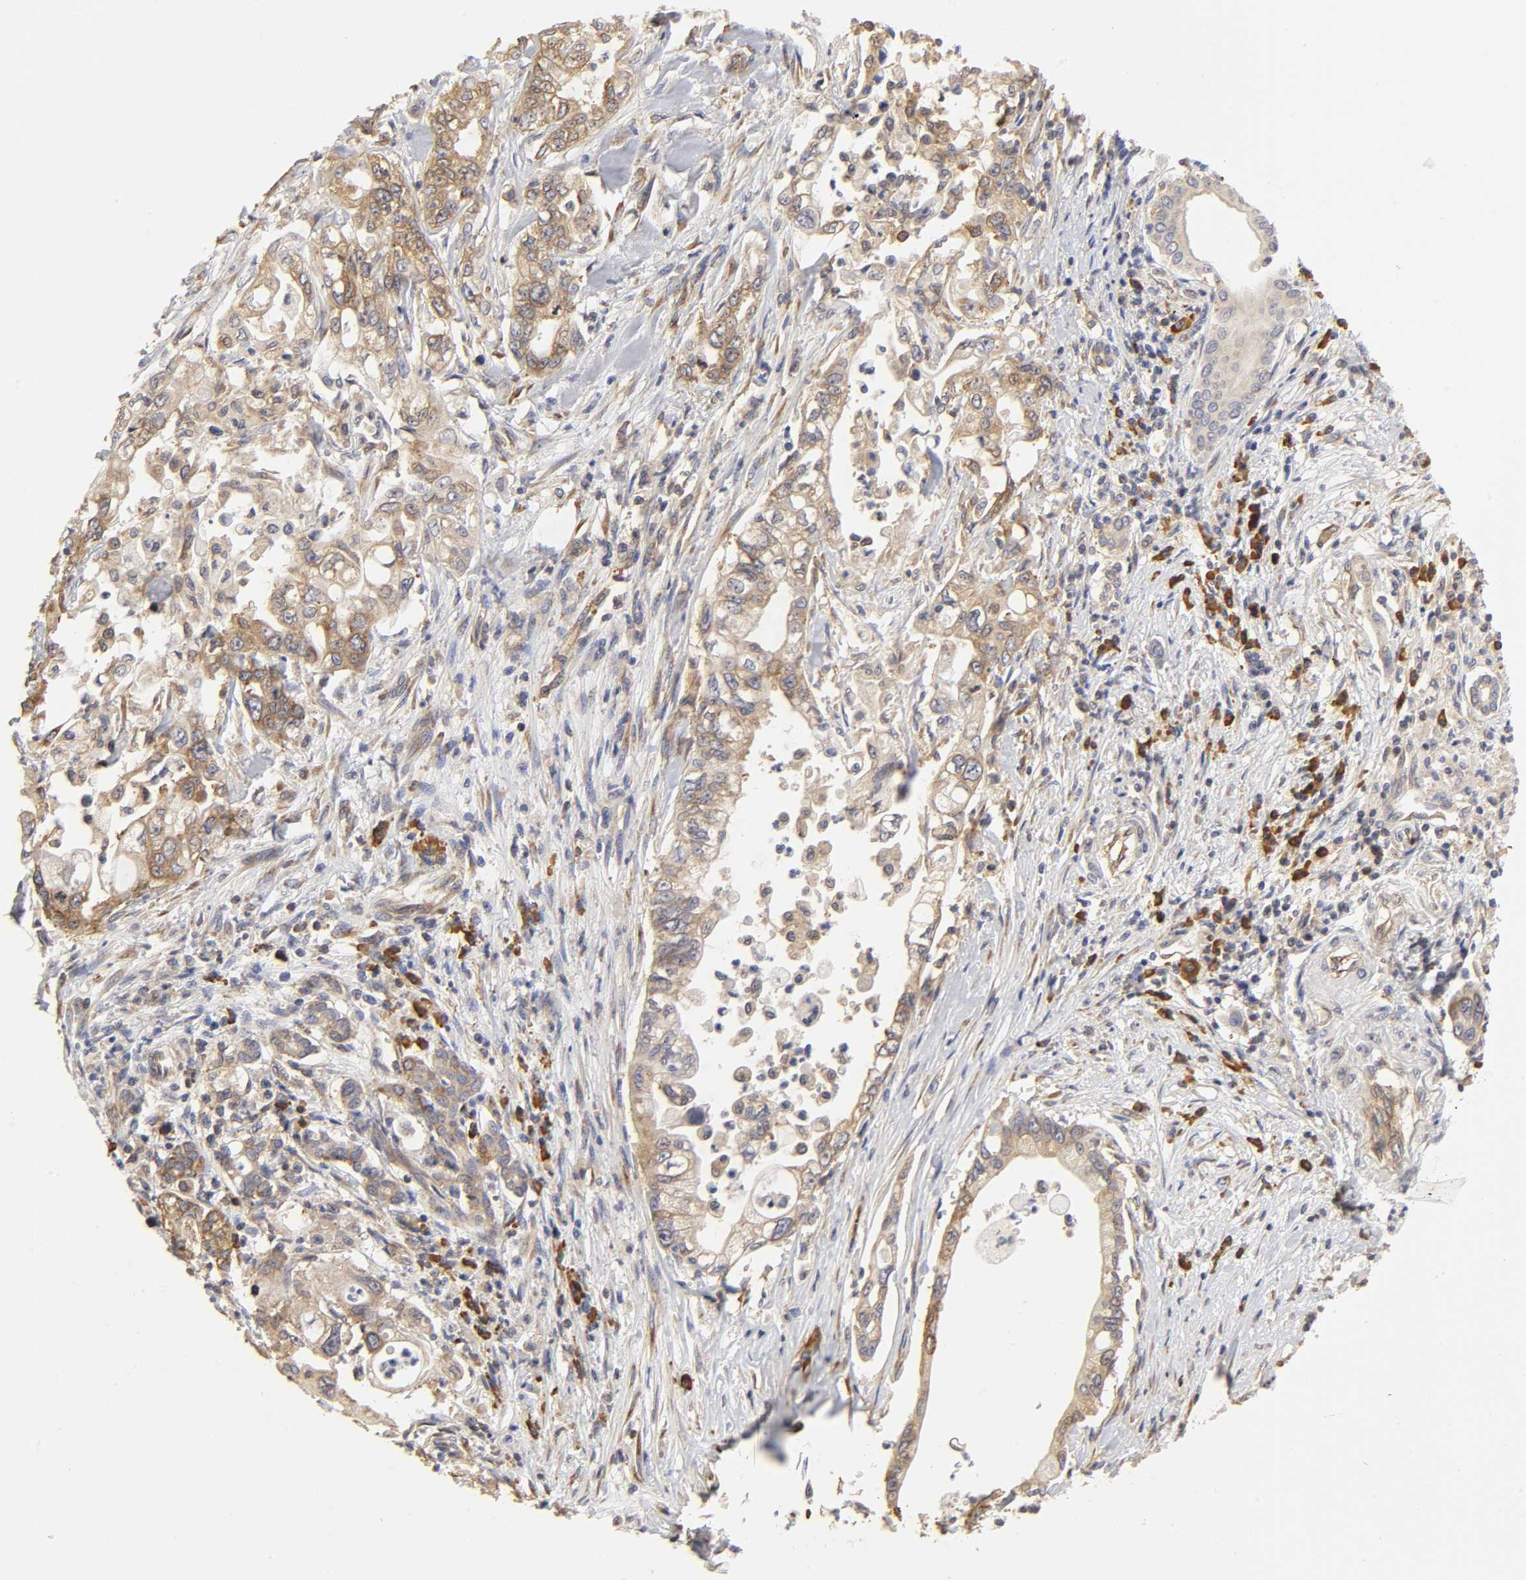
{"staining": {"intensity": "moderate", "quantity": ">75%", "location": "cytoplasmic/membranous"}, "tissue": "pancreatic cancer", "cell_type": "Tumor cells", "image_type": "cancer", "snomed": [{"axis": "morphology", "description": "Normal tissue, NOS"}, {"axis": "topography", "description": "Pancreas"}], "caption": "IHC image of neoplastic tissue: human pancreatic cancer stained using IHC demonstrates medium levels of moderate protein expression localized specifically in the cytoplasmic/membranous of tumor cells, appearing as a cytoplasmic/membranous brown color.", "gene": "RPL14", "patient": {"sex": "male", "age": 42}}